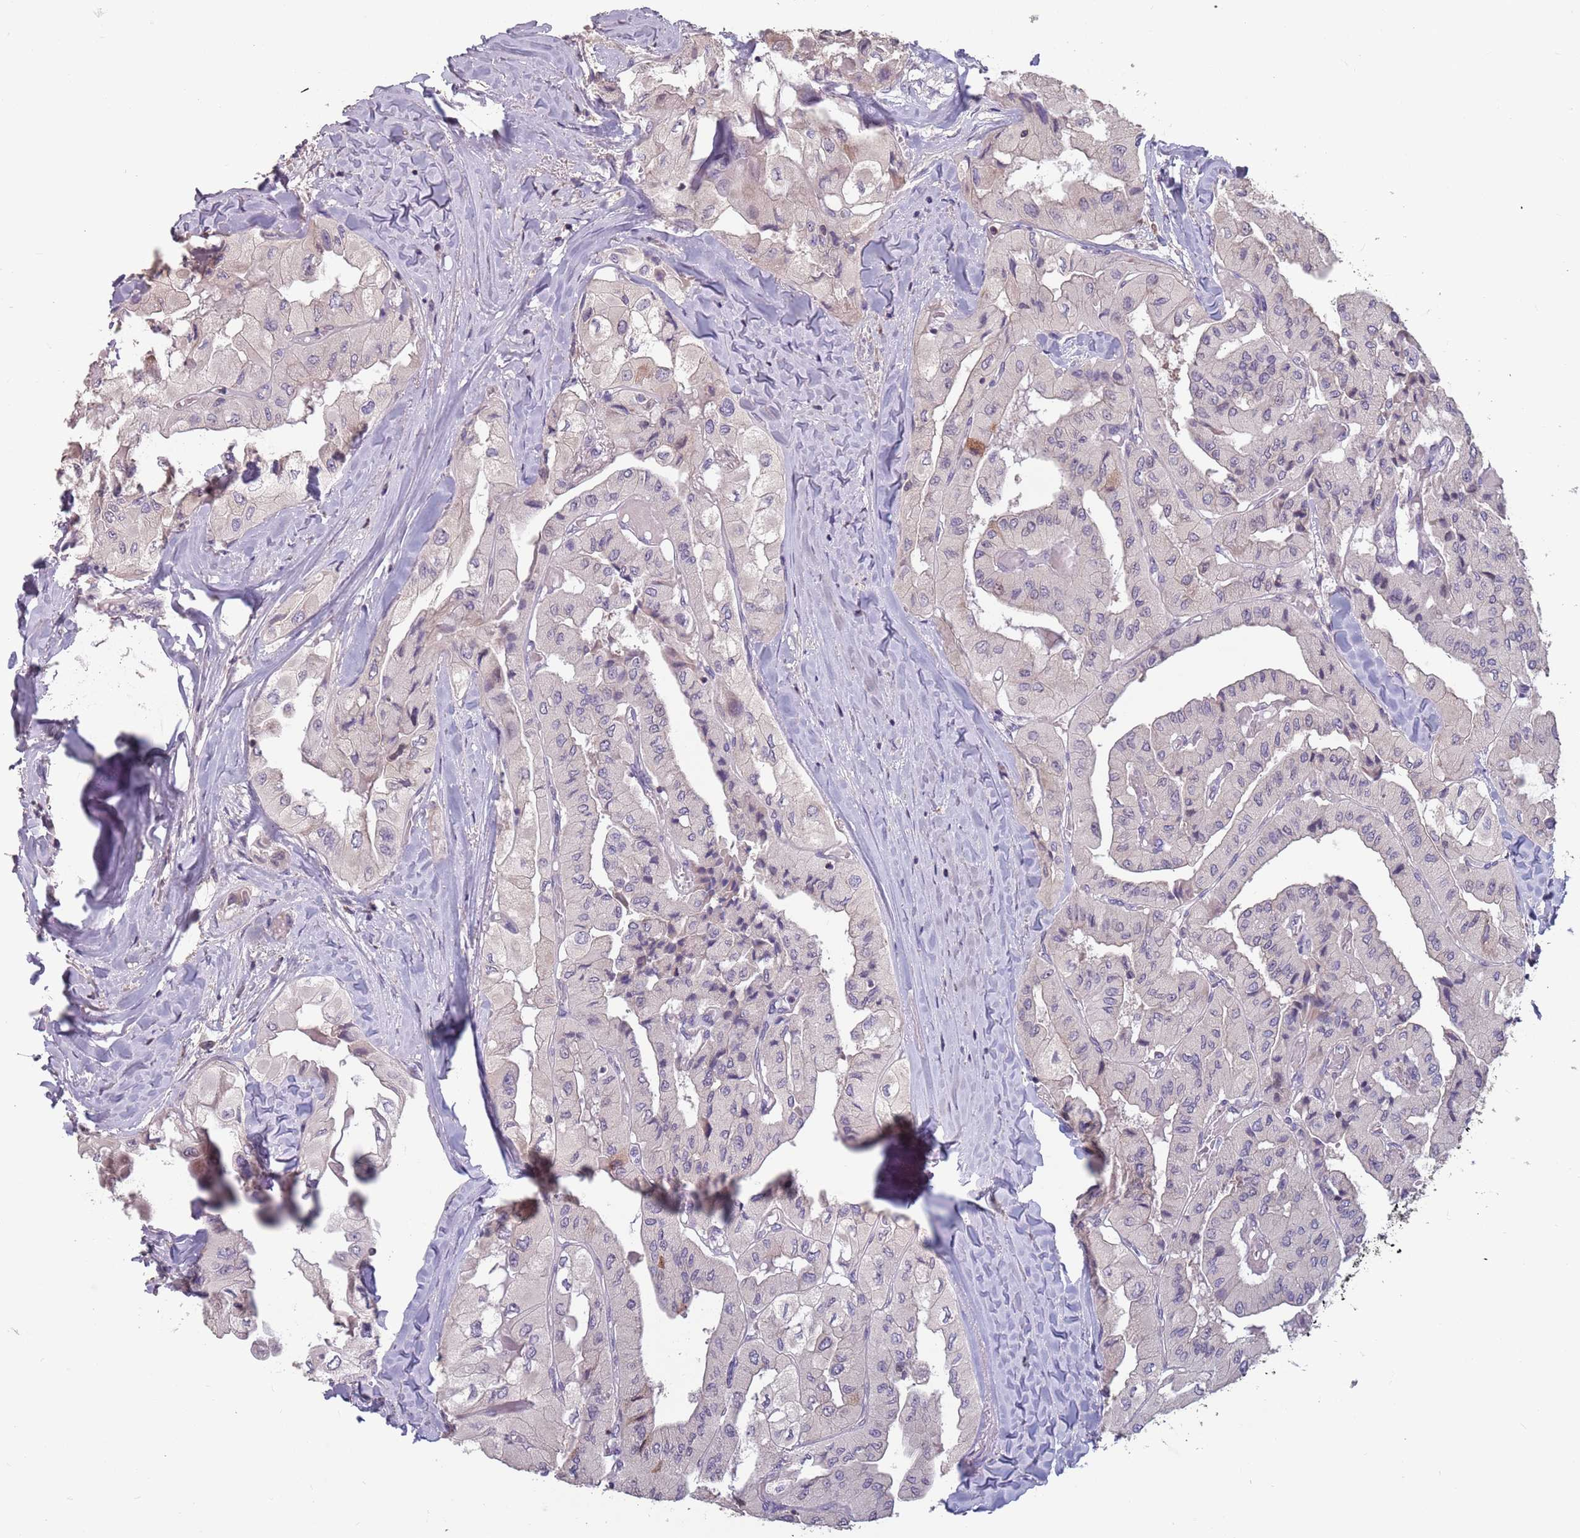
{"staining": {"intensity": "negative", "quantity": "none", "location": "none"}, "tissue": "thyroid cancer", "cell_type": "Tumor cells", "image_type": "cancer", "snomed": [{"axis": "morphology", "description": "Normal tissue, NOS"}, {"axis": "morphology", "description": "Papillary adenocarcinoma, NOS"}, {"axis": "topography", "description": "Thyroid gland"}], "caption": "Immunohistochemistry (IHC) micrograph of thyroid papillary adenocarcinoma stained for a protein (brown), which demonstrates no positivity in tumor cells. Nuclei are stained in blue.", "gene": "MBD3L1", "patient": {"sex": "female", "age": 59}}